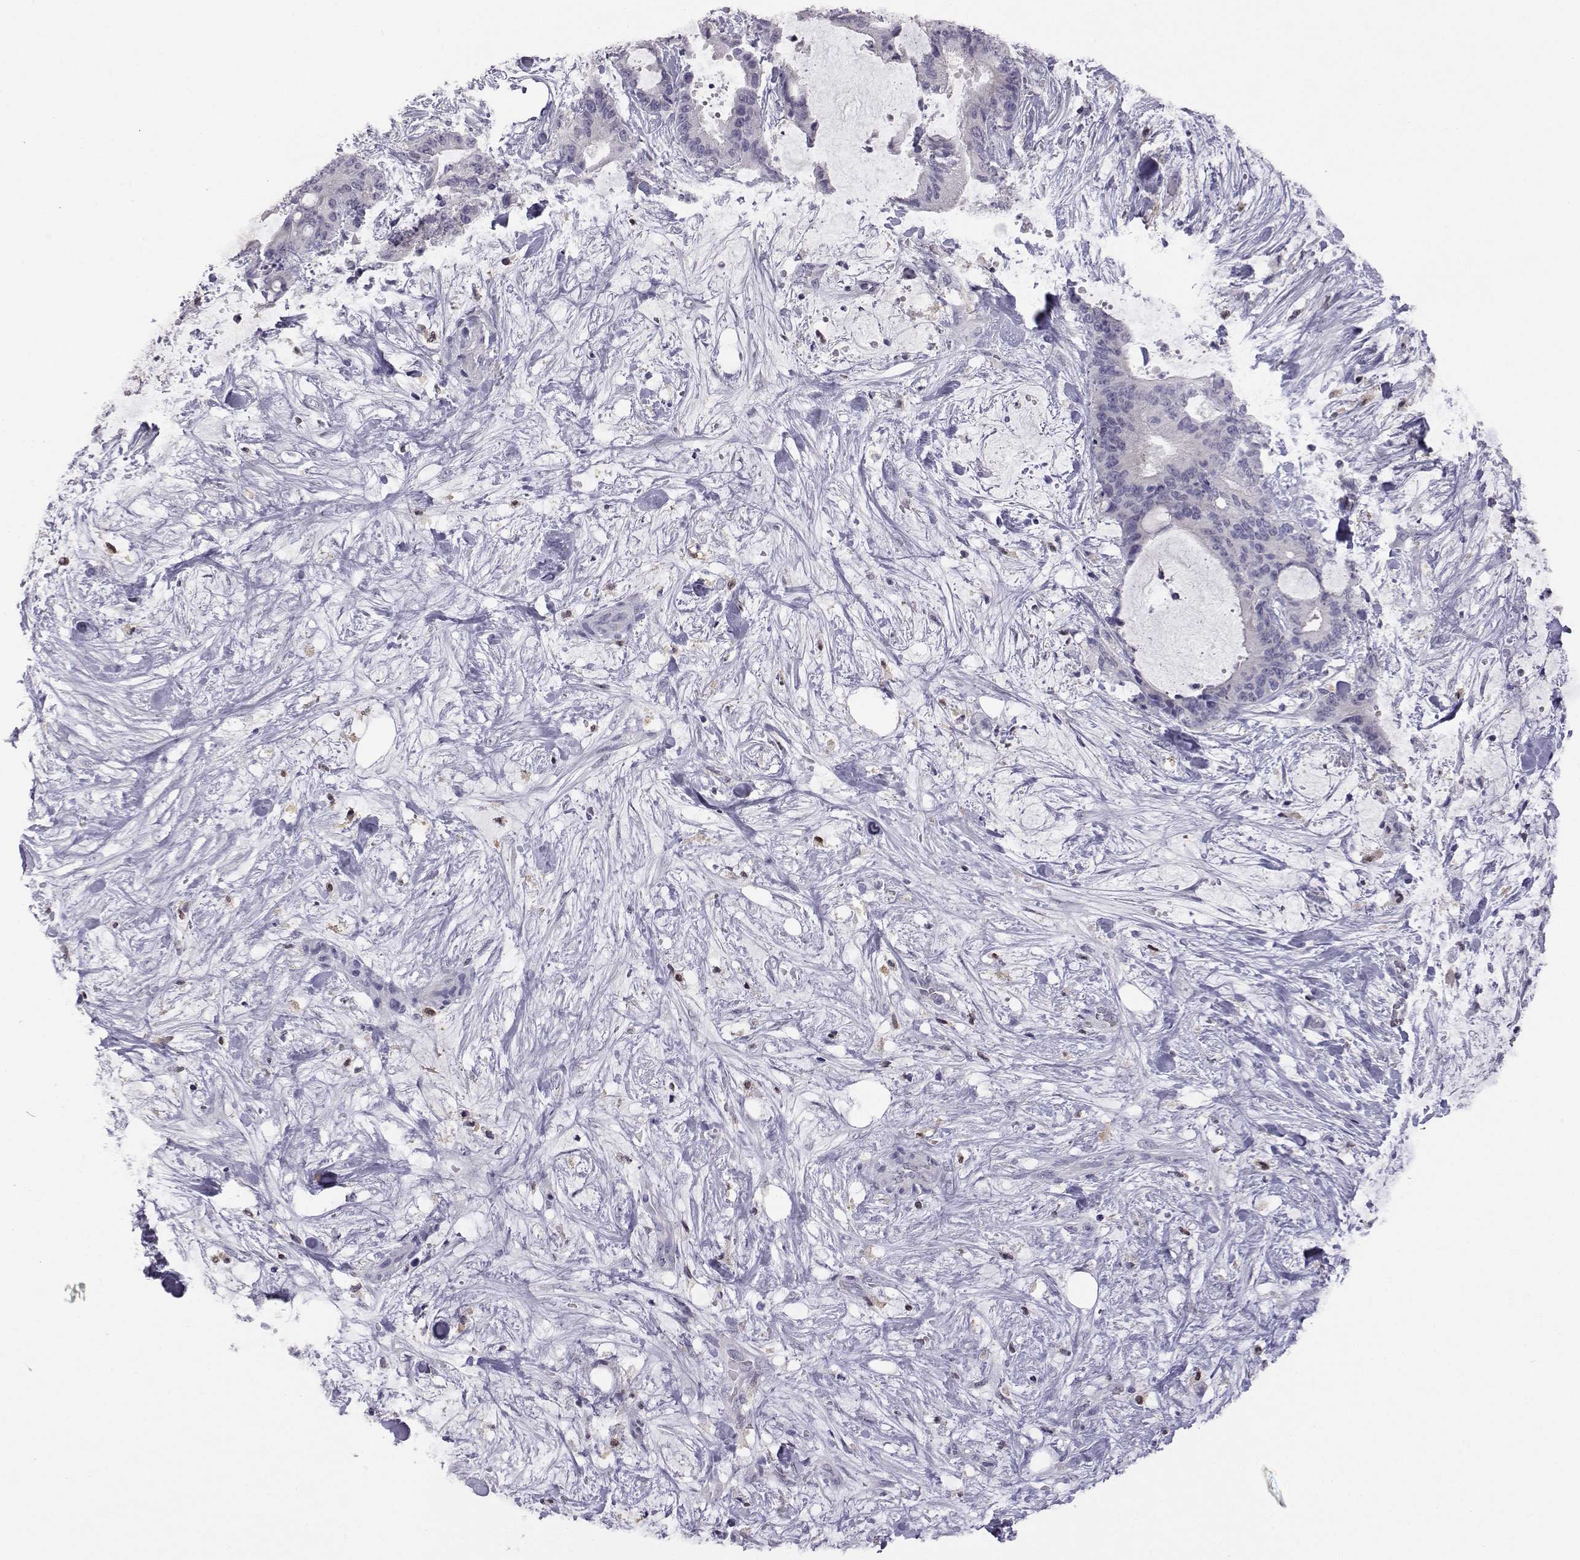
{"staining": {"intensity": "negative", "quantity": "none", "location": "none"}, "tissue": "liver cancer", "cell_type": "Tumor cells", "image_type": "cancer", "snomed": [{"axis": "morphology", "description": "Cholangiocarcinoma"}, {"axis": "topography", "description": "Liver"}], "caption": "This is an IHC histopathology image of liver cholangiocarcinoma. There is no positivity in tumor cells.", "gene": "AKR1B1", "patient": {"sex": "female", "age": 73}}